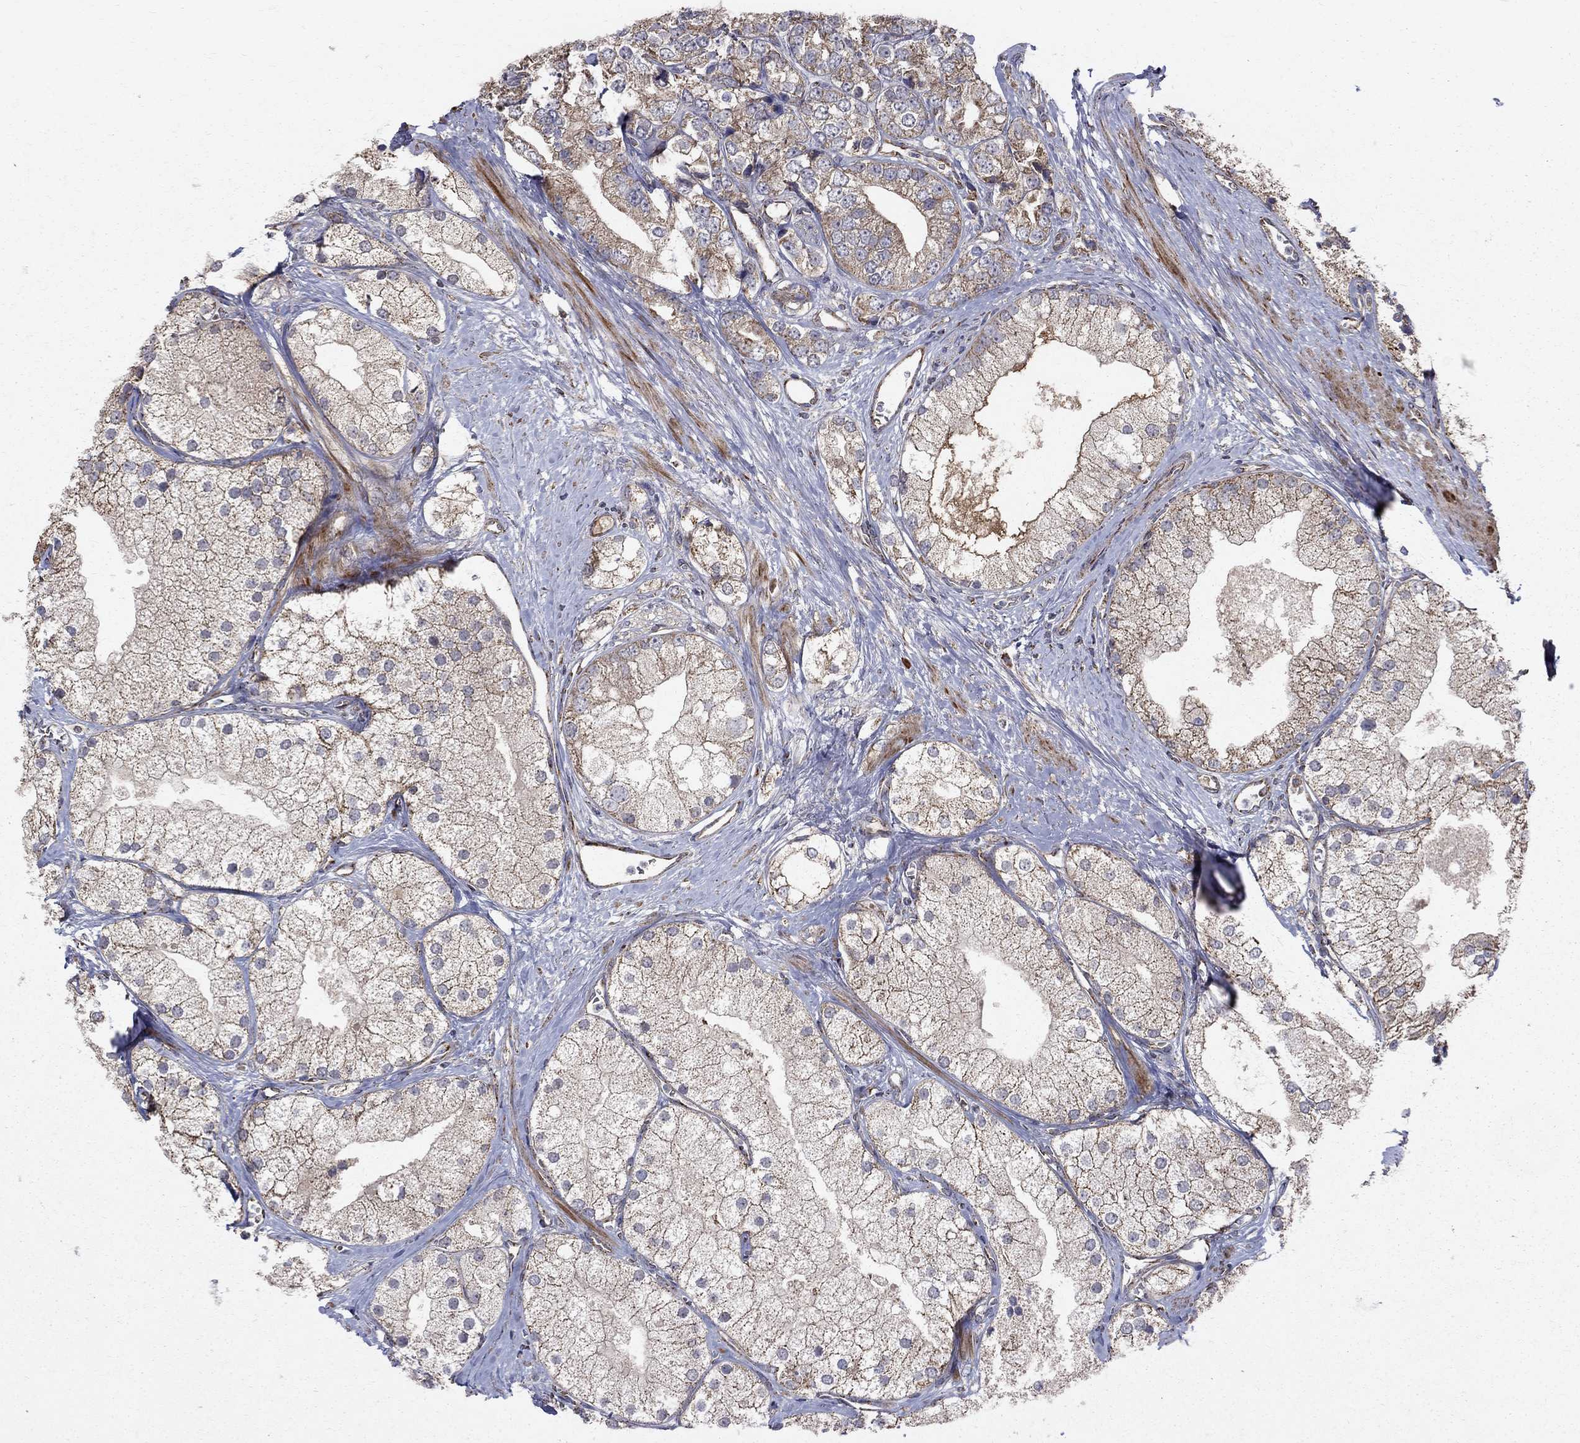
{"staining": {"intensity": "moderate", "quantity": "25%-75%", "location": "cytoplasmic/membranous"}, "tissue": "prostate cancer", "cell_type": "Tumor cells", "image_type": "cancer", "snomed": [{"axis": "morphology", "description": "Adenocarcinoma, NOS"}, {"axis": "topography", "description": "Prostate and seminal vesicle, NOS"}, {"axis": "topography", "description": "Prostate"}], "caption": "Protein positivity by immunohistochemistry (IHC) shows moderate cytoplasmic/membranous expression in about 25%-75% of tumor cells in prostate cancer.", "gene": "NDUFS8", "patient": {"sex": "male", "age": 79}}